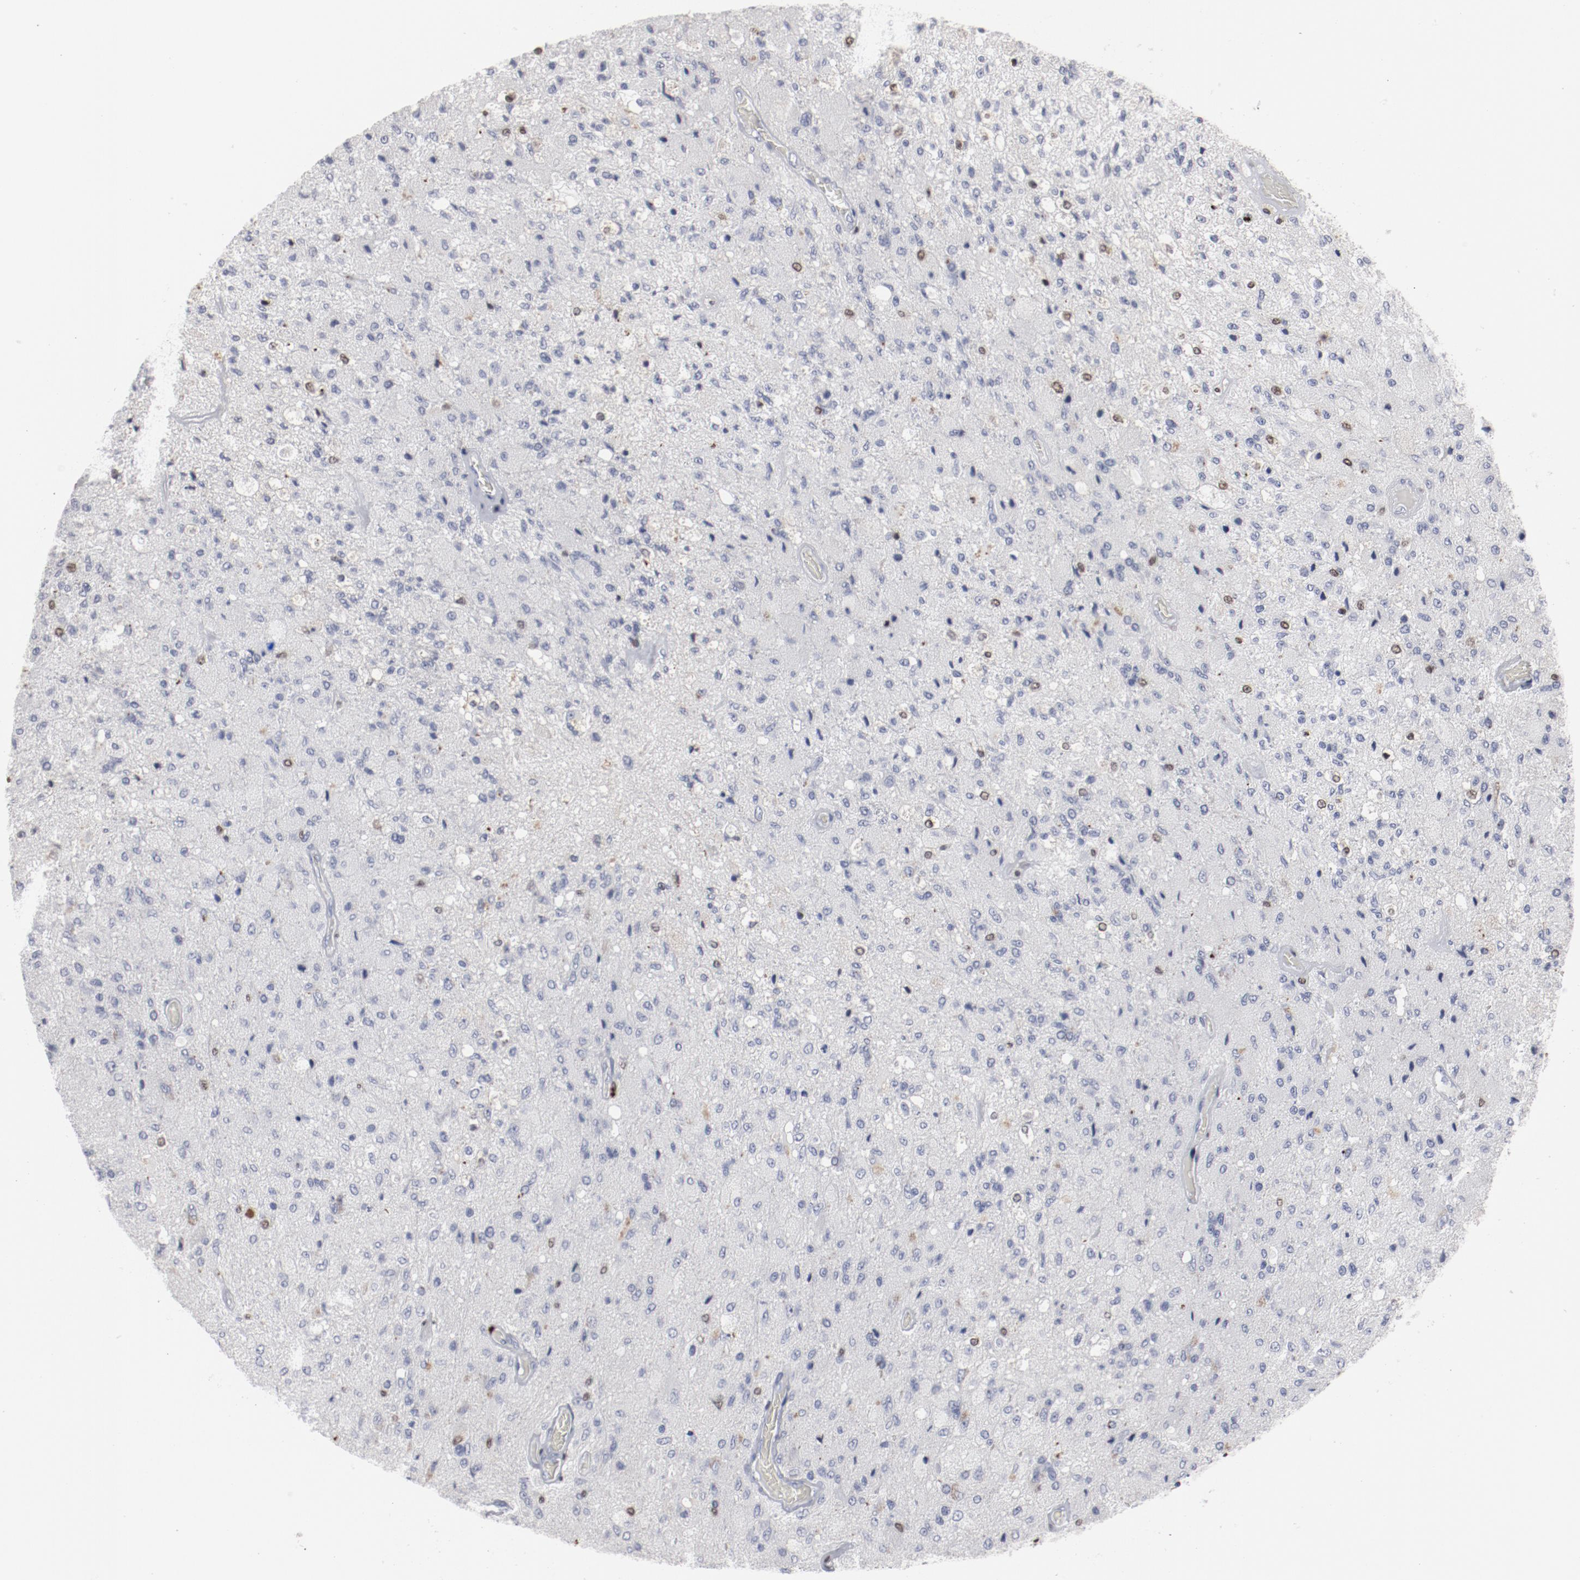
{"staining": {"intensity": "negative", "quantity": "none", "location": "none"}, "tissue": "glioma", "cell_type": "Tumor cells", "image_type": "cancer", "snomed": [{"axis": "morphology", "description": "Normal tissue, NOS"}, {"axis": "morphology", "description": "Glioma, malignant, High grade"}, {"axis": "topography", "description": "Cerebral cortex"}], "caption": "Glioma was stained to show a protein in brown. There is no significant staining in tumor cells.", "gene": "SPI1", "patient": {"sex": "male", "age": 77}}